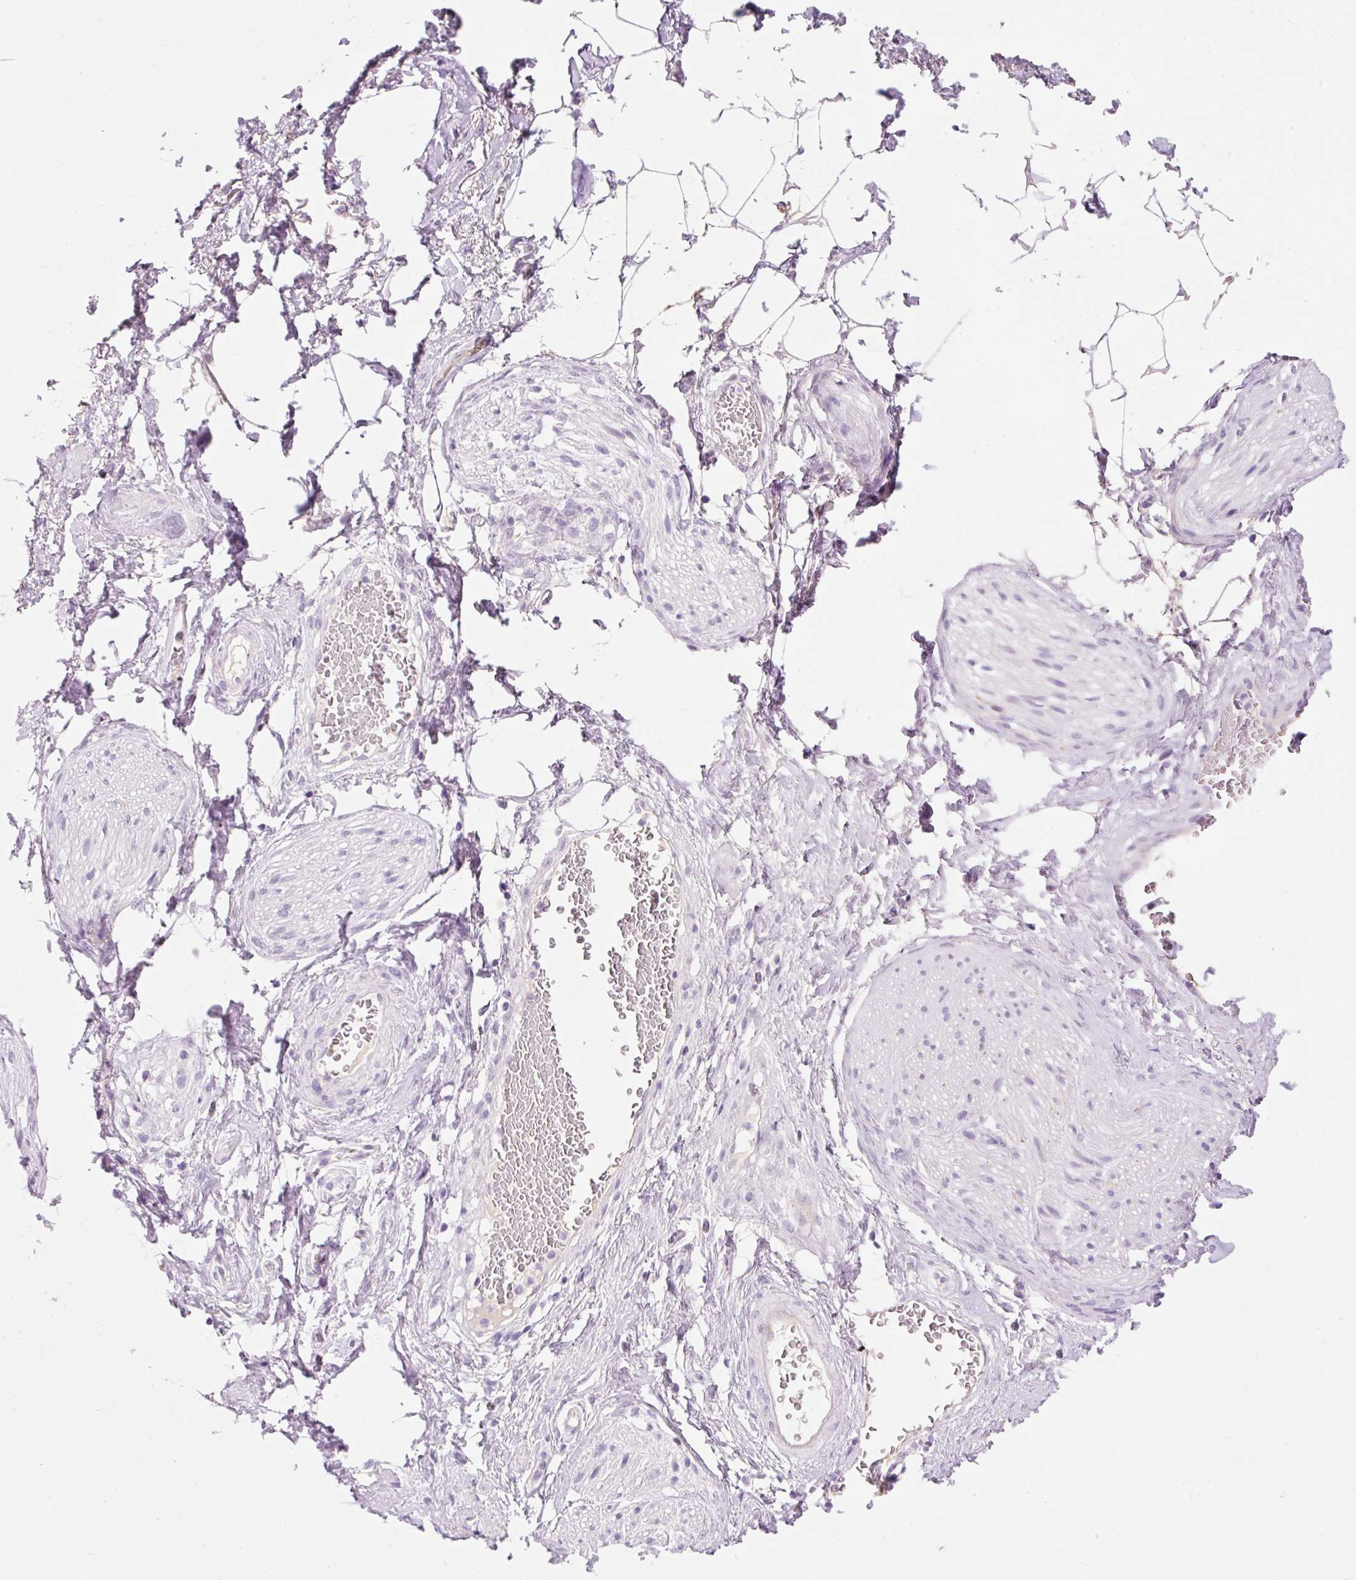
{"staining": {"intensity": "negative", "quantity": "none", "location": "none"}, "tissue": "adipose tissue", "cell_type": "Adipocytes", "image_type": "normal", "snomed": [{"axis": "morphology", "description": "Normal tissue, NOS"}, {"axis": "topography", "description": "Vagina"}, {"axis": "topography", "description": "Peripheral nerve tissue"}], "caption": "IHC of normal human adipose tissue reveals no staining in adipocytes. Brightfield microscopy of immunohistochemistry (IHC) stained with DAB (3,3'-diaminobenzidine) (brown) and hematoxylin (blue), captured at high magnification.", "gene": "ZNF121", "patient": {"sex": "female", "age": 71}}